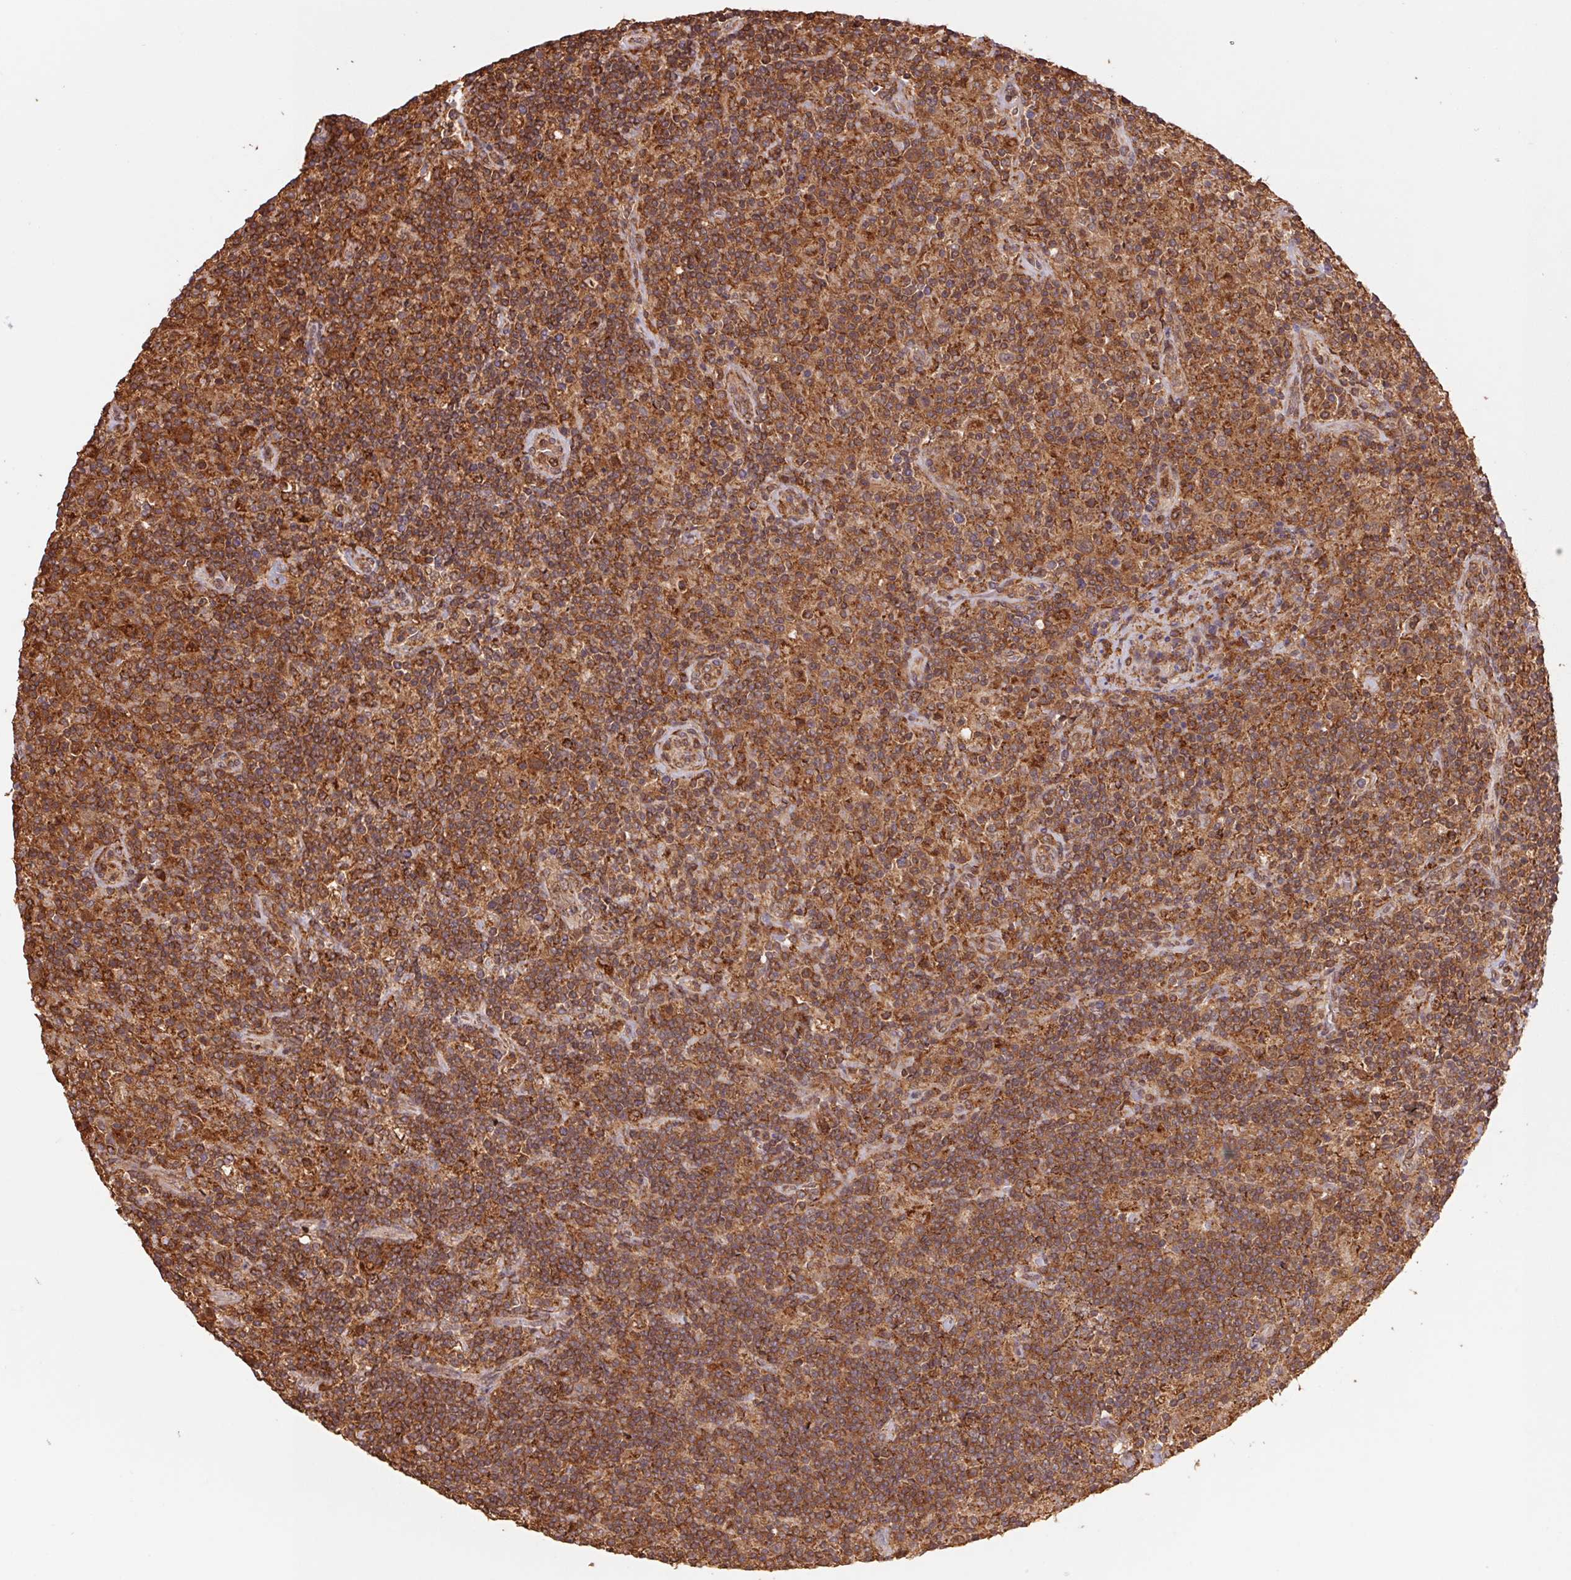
{"staining": {"intensity": "moderate", "quantity": "25%-75%", "location": "cytoplasmic/membranous"}, "tissue": "lymphoma", "cell_type": "Tumor cells", "image_type": "cancer", "snomed": [{"axis": "morphology", "description": "Hodgkin's disease, NOS"}, {"axis": "topography", "description": "Lymph node"}], "caption": "An immunohistochemistry (IHC) image of tumor tissue is shown. Protein staining in brown highlights moderate cytoplasmic/membranous positivity in lymphoma within tumor cells. (Brightfield microscopy of DAB IHC at high magnification).", "gene": "URM1", "patient": {"sex": "male", "age": 70}}